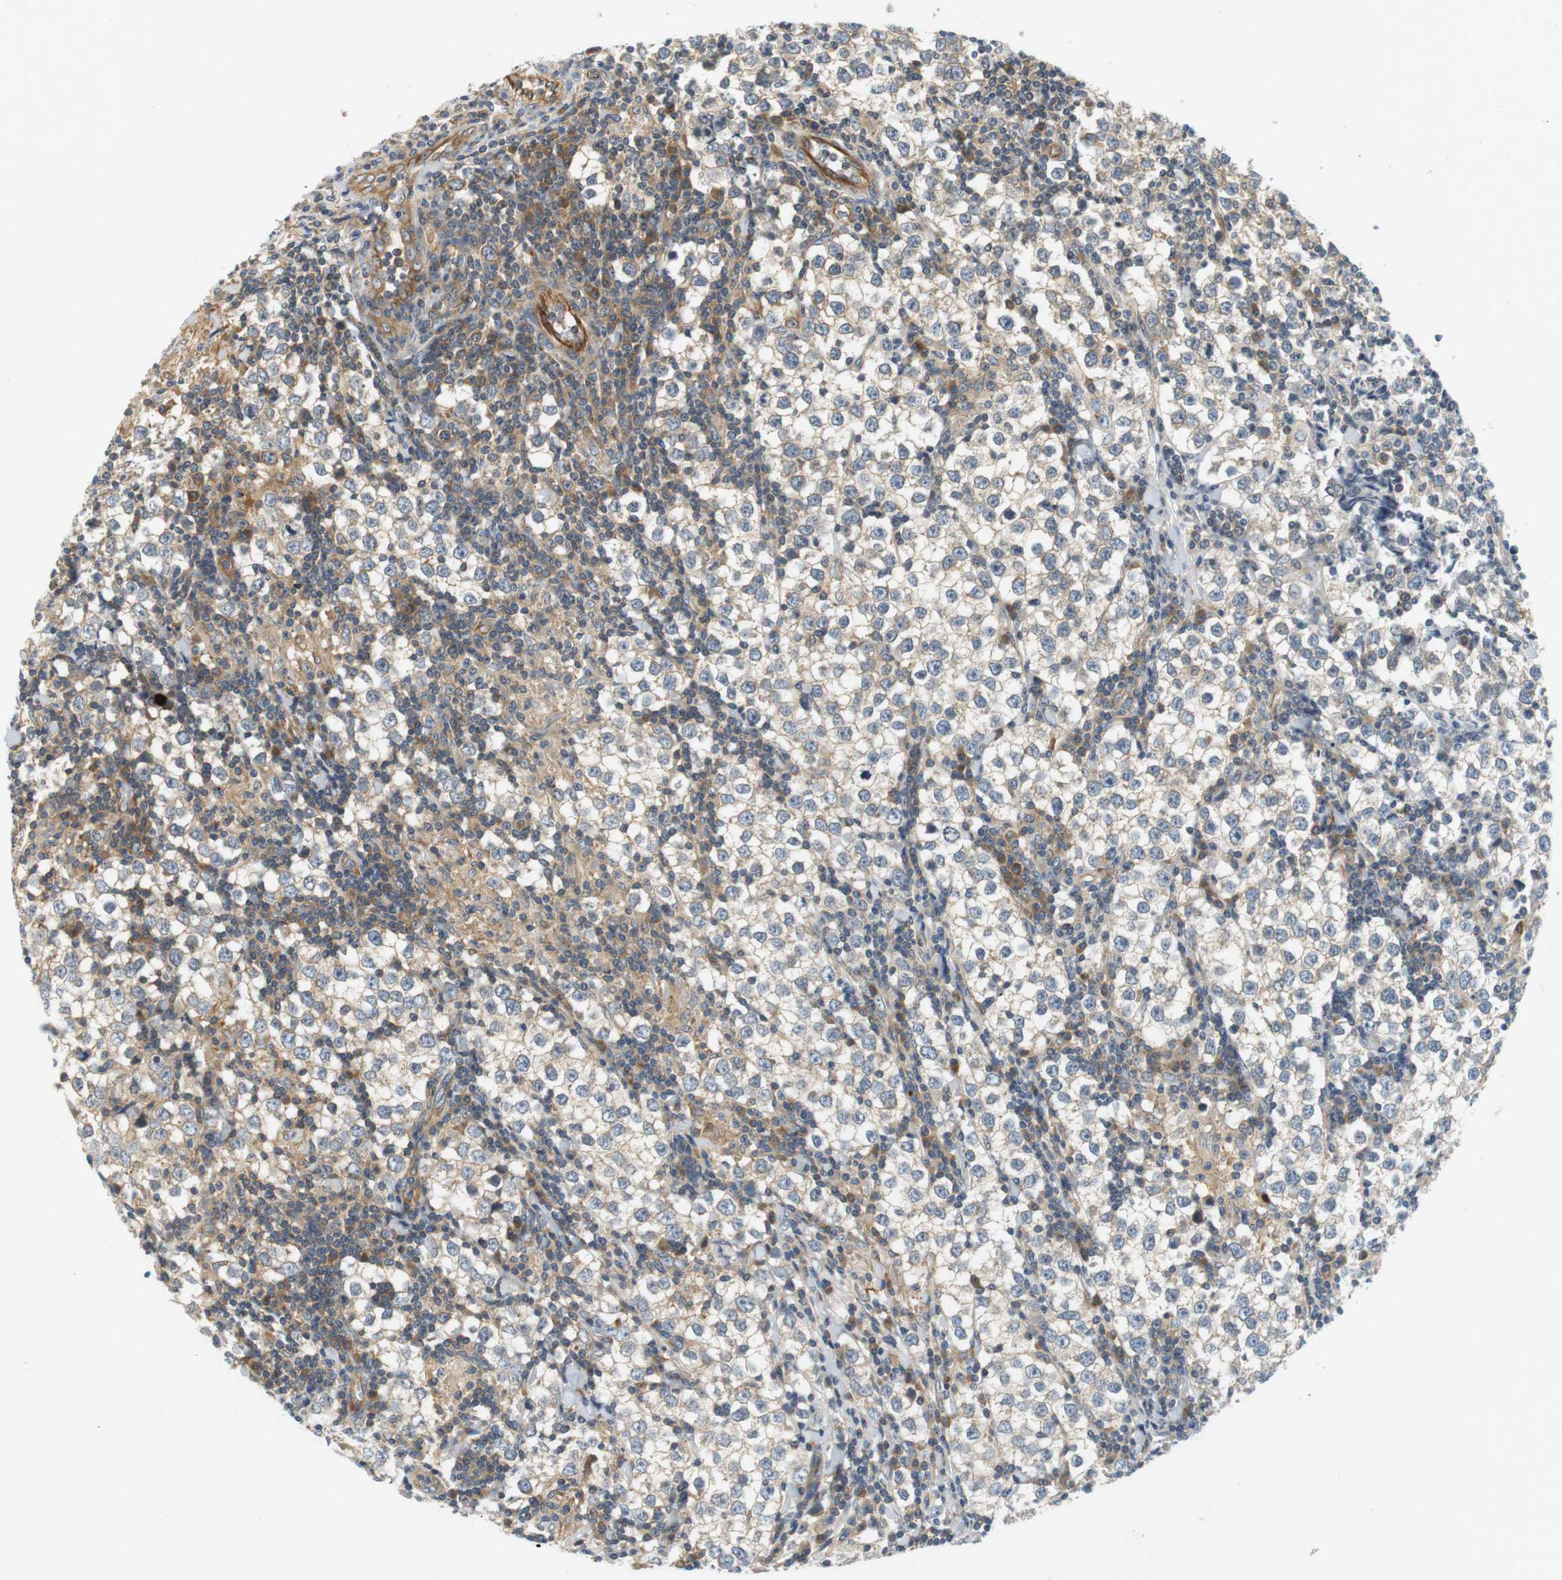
{"staining": {"intensity": "weak", "quantity": "<25%", "location": "cytoplasmic/membranous"}, "tissue": "testis cancer", "cell_type": "Tumor cells", "image_type": "cancer", "snomed": [{"axis": "morphology", "description": "Seminoma, NOS"}, {"axis": "morphology", "description": "Carcinoma, Embryonal, NOS"}, {"axis": "topography", "description": "Testis"}], "caption": "DAB (3,3'-diaminobenzidine) immunohistochemical staining of testis seminoma reveals no significant staining in tumor cells. The staining is performed using DAB brown chromogen with nuclei counter-stained in using hematoxylin.", "gene": "SH3GLB1", "patient": {"sex": "male", "age": 36}}